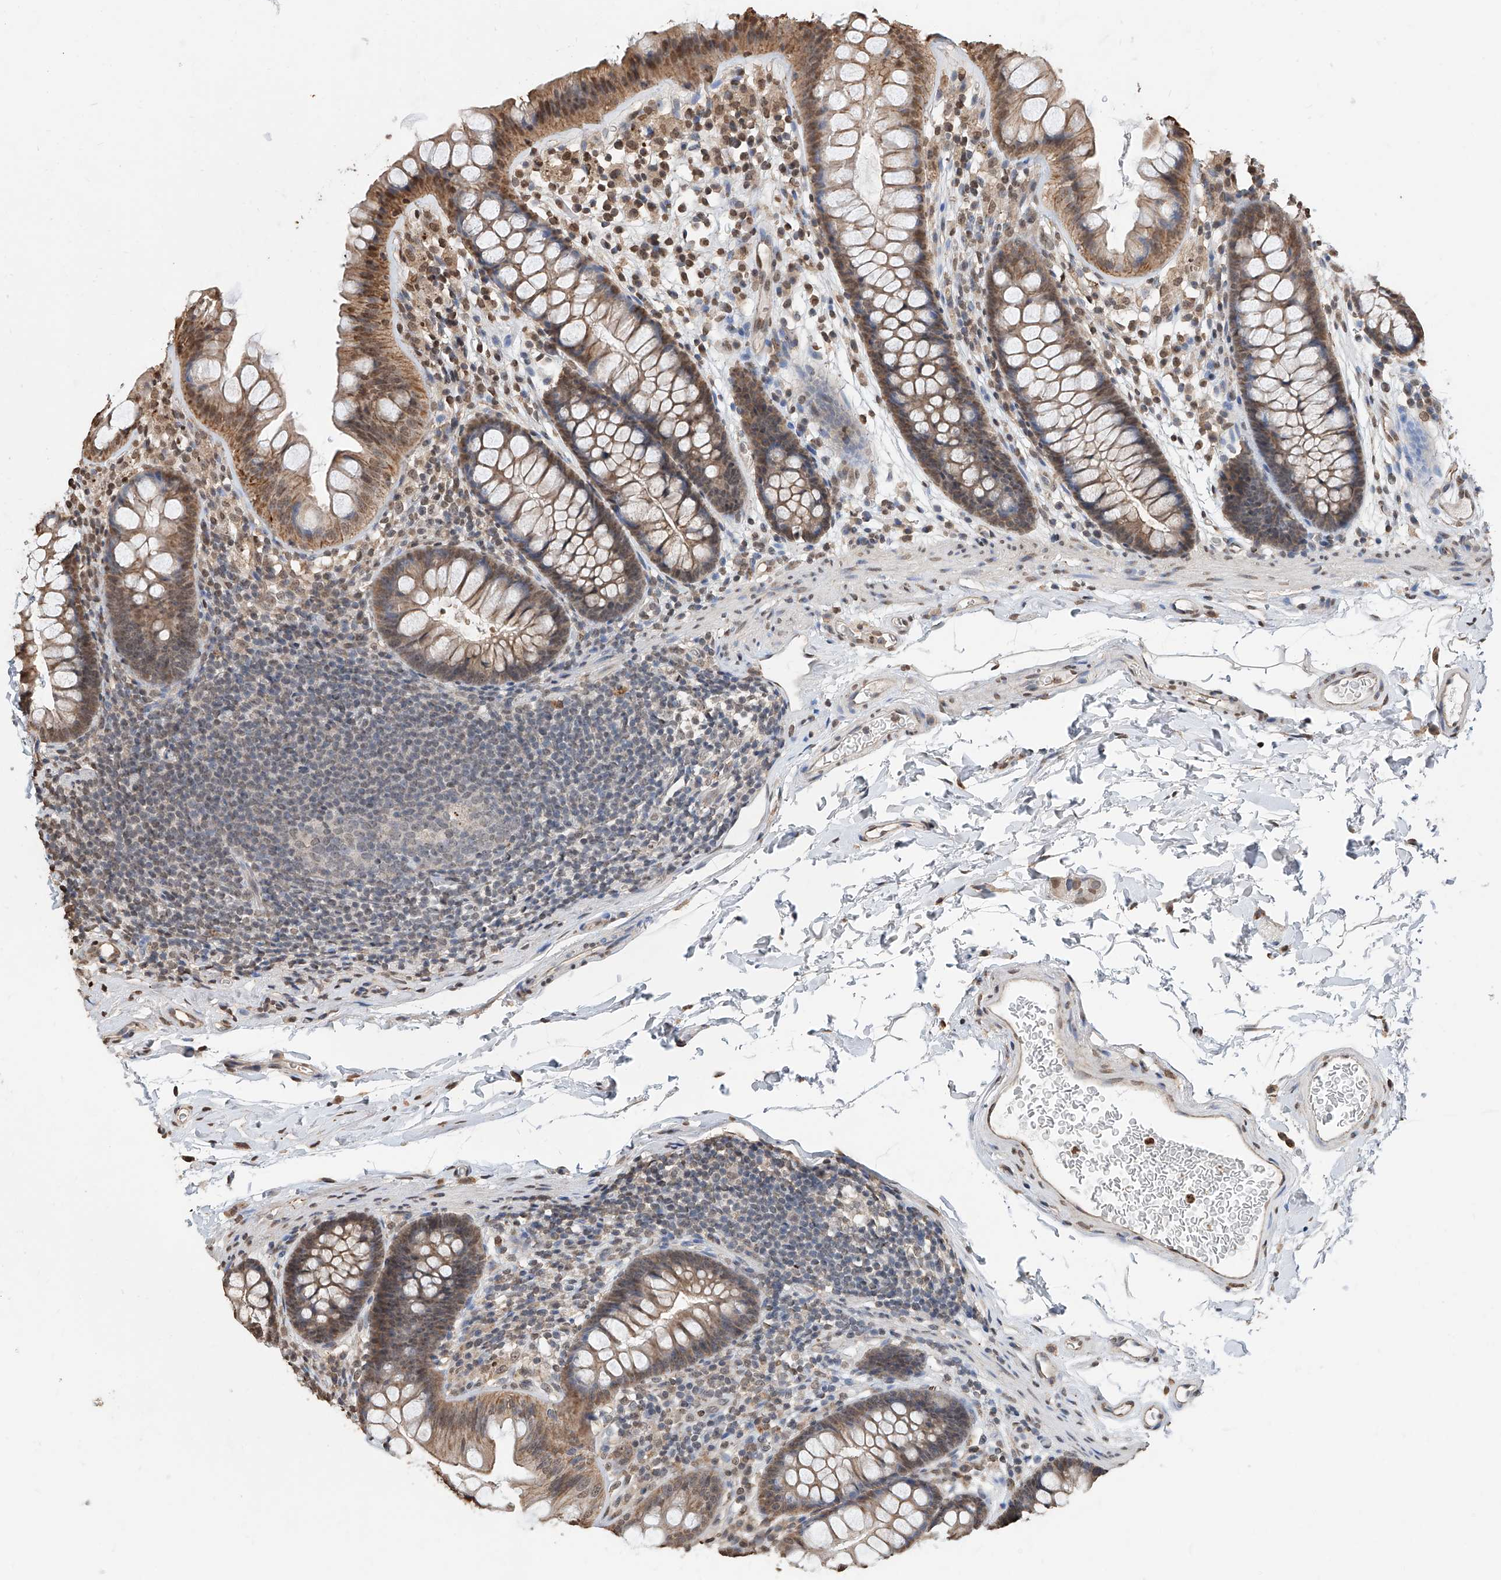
{"staining": {"intensity": "moderate", "quantity": ">75%", "location": "cytoplasmic/membranous,nuclear"}, "tissue": "colon", "cell_type": "Endothelial cells", "image_type": "normal", "snomed": [{"axis": "morphology", "description": "Normal tissue, NOS"}, {"axis": "topography", "description": "Colon"}], "caption": "A micrograph showing moderate cytoplasmic/membranous,nuclear positivity in approximately >75% of endothelial cells in normal colon, as visualized by brown immunohistochemical staining.", "gene": "RP9", "patient": {"sex": "female", "age": 62}}